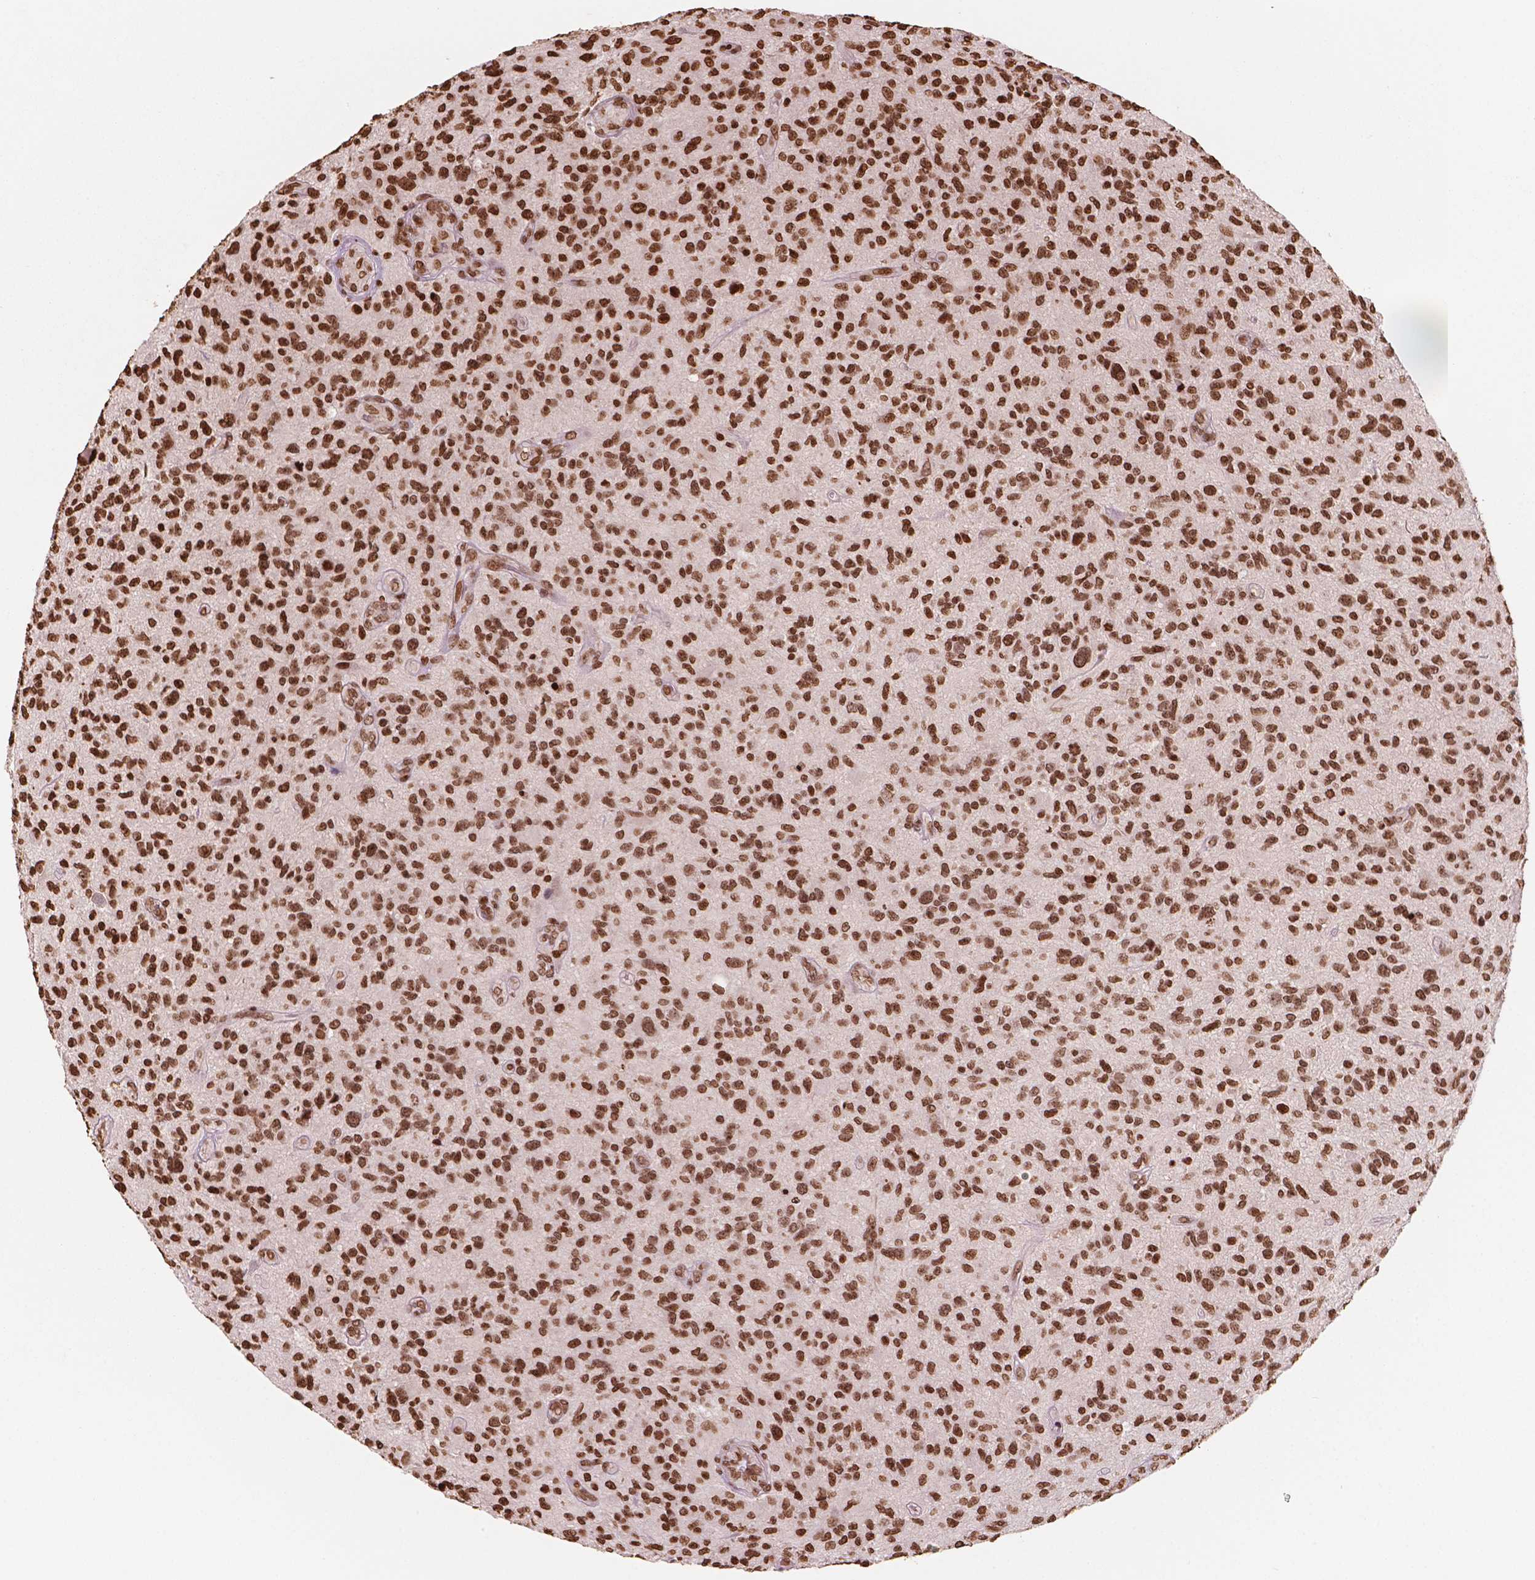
{"staining": {"intensity": "strong", "quantity": ">75%", "location": "nuclear"}, "tissue": "glioma", "cell_type": "Tumor cells", "image_type": "cancer", "snomed": [{"axis": "morphology", "description": "Glioma, malignant, High grade"}, {"axis": "topography", "description": "Brain"}], "caption": "Protein expression analysis of human high-grade glioma (malignant) reveals strong nuclear positivity in approximately >75% of tumor cells. (IHC, brightfield microscopy, high magnification).", "gene": "H3C7", "patient": {"sex": "male", "age": 47}}